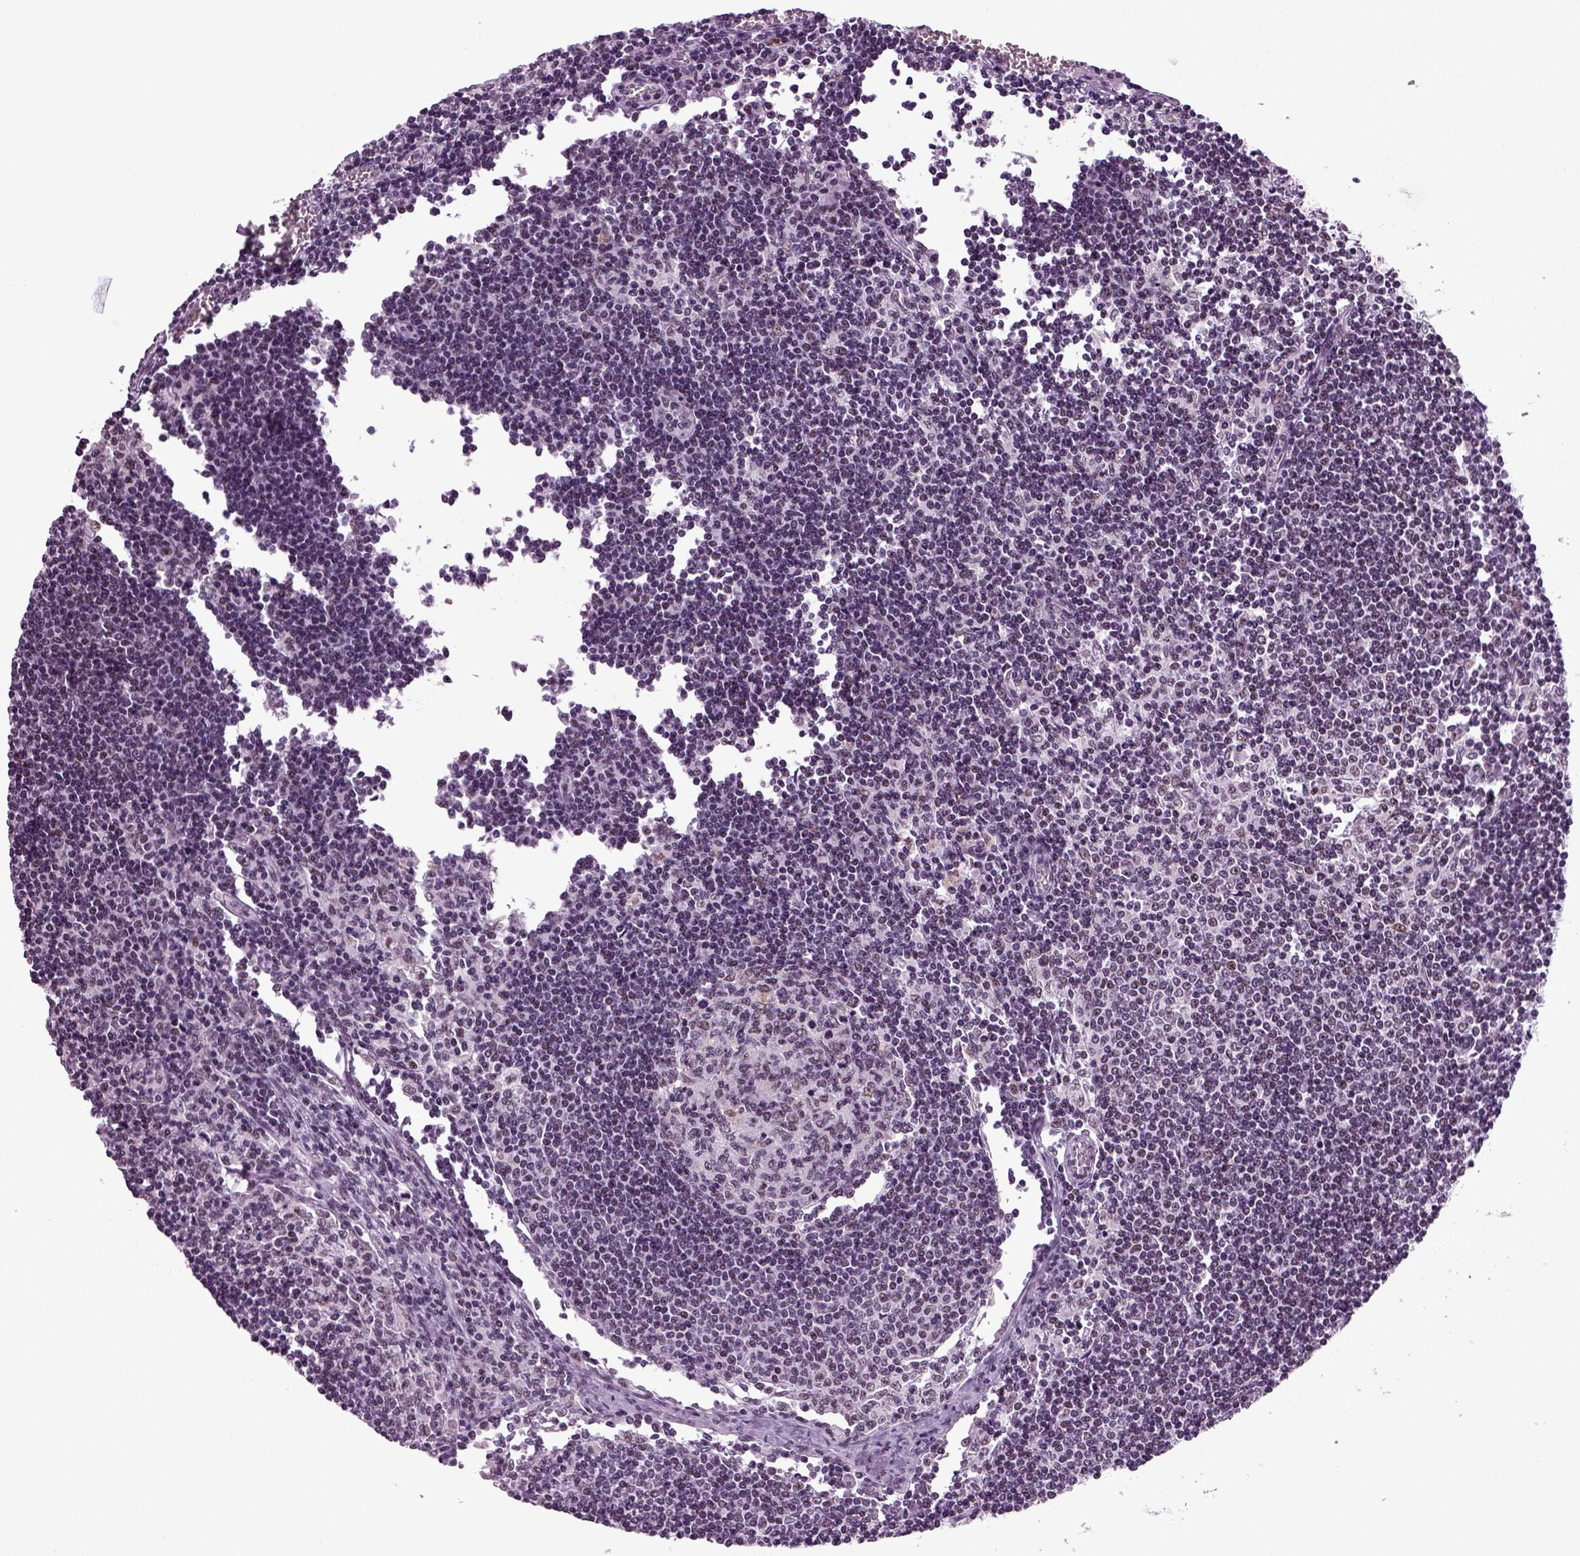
{"staining": {"intensity": "negative", "quantity": "none", "location": "none"}, "tissue": "lymph node", "cell_type": "Germinal center cells", "image_type": "normal", "snomed": [{"axis": "morphology", "description": "Normal tissue, NOS"}, {"axis": "topography", "description": "Lymph node"}], "caption": "Lymph node stained for a protein using immunohistochemistry (IHC) demonstrates no expression germinal center cells.", "gene": "RCOR3", "patient": {"sex": "male", "age": 59}}